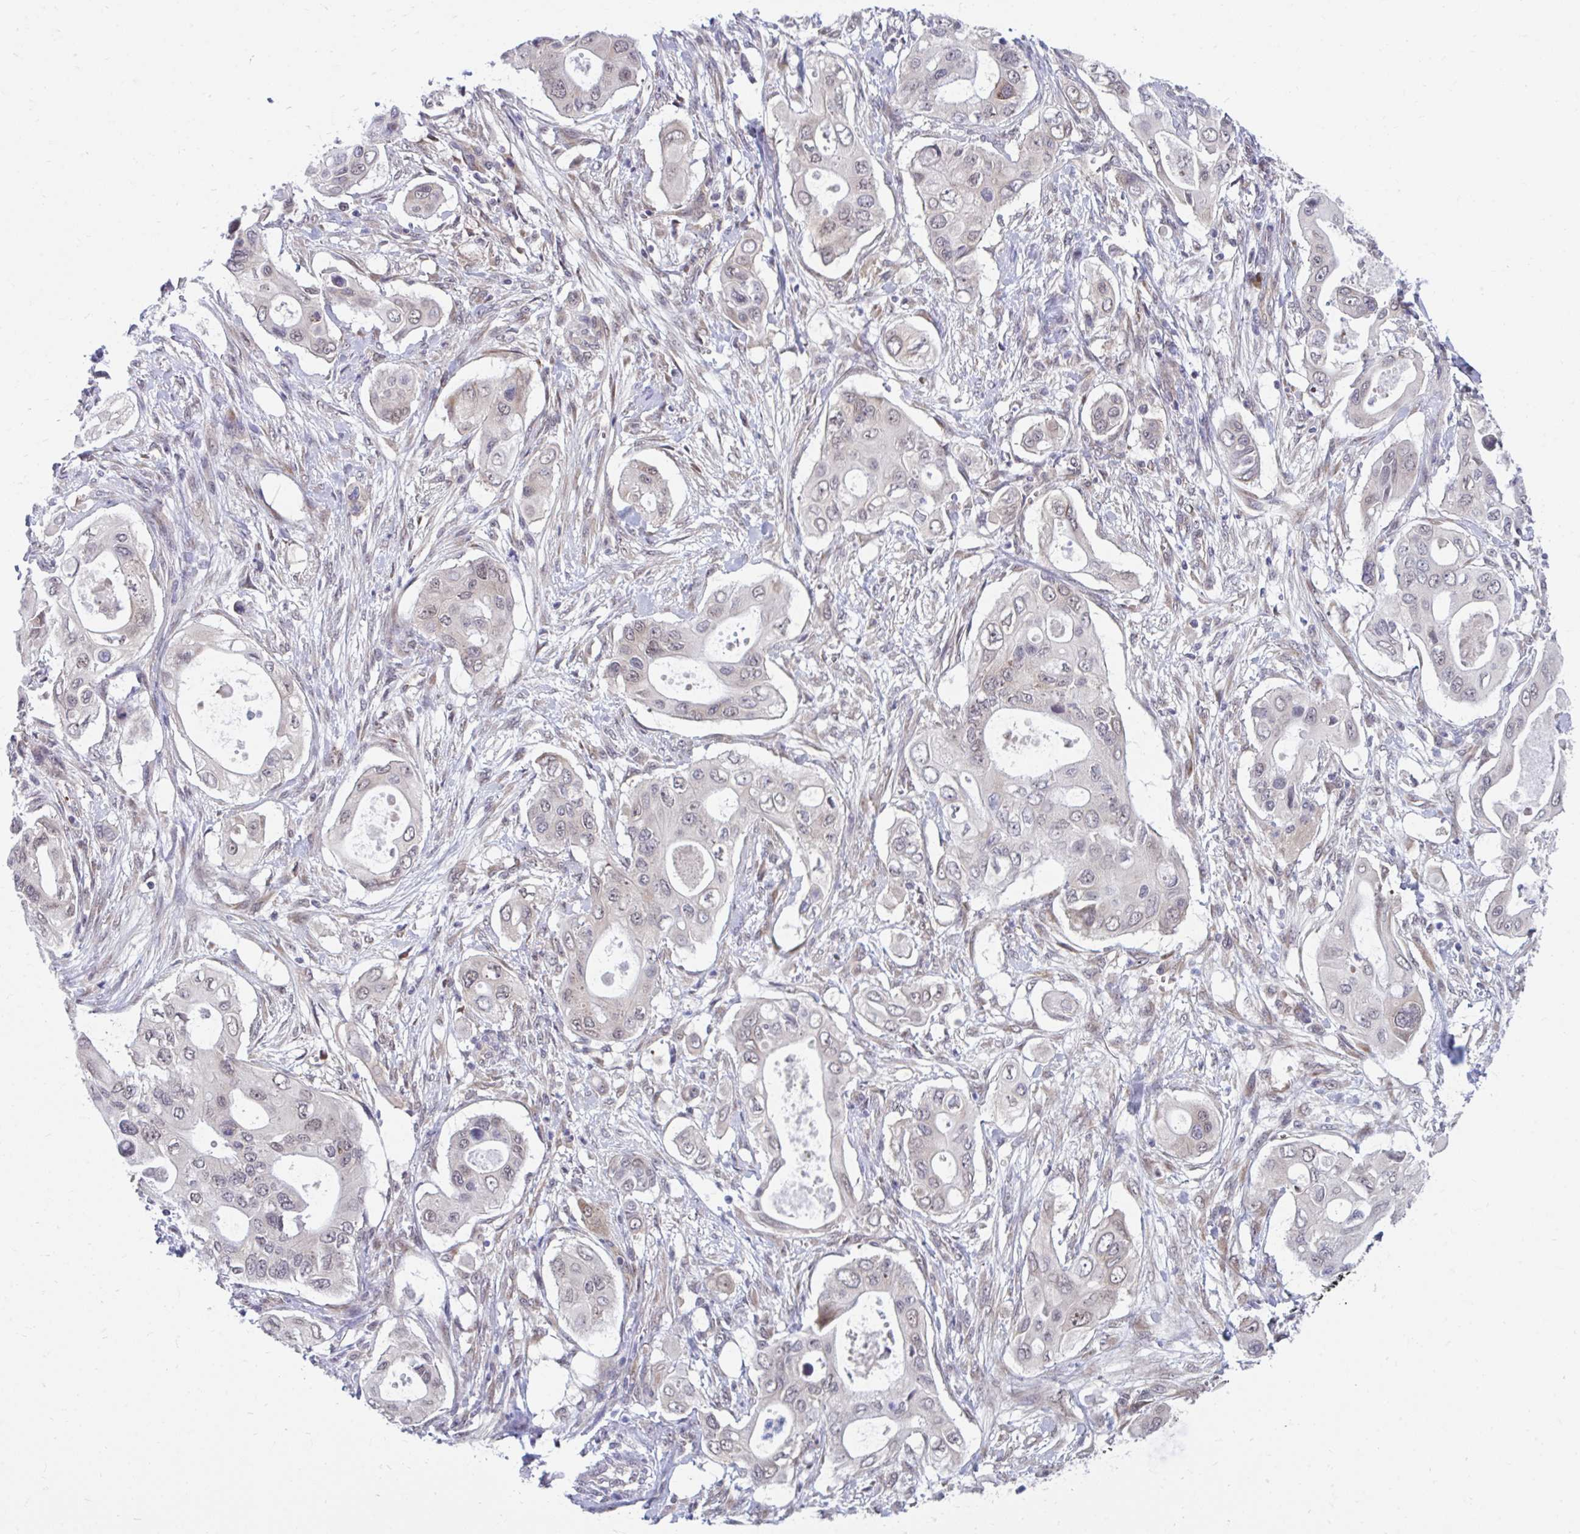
{"staining": {"intensity": "weak", "quantity": "<25%", "location": "nuclear"}, "tissue": "pancreatic cancer", "cell_type": "Tumor cells", "image_type": "cancer", "snomed": [{"axis": "morphology", "description": "Adenocarcinoma, NOS"}, {"axis": "topography", "description": "Pancreas"}], "caption": "Pancreatic cancer (adenocarcinoma) was stained to show a protein in brown. There is no significant staining in tumor cells.", "gene": "SELENON", "patient": {"sex": "female", "age": 63}}